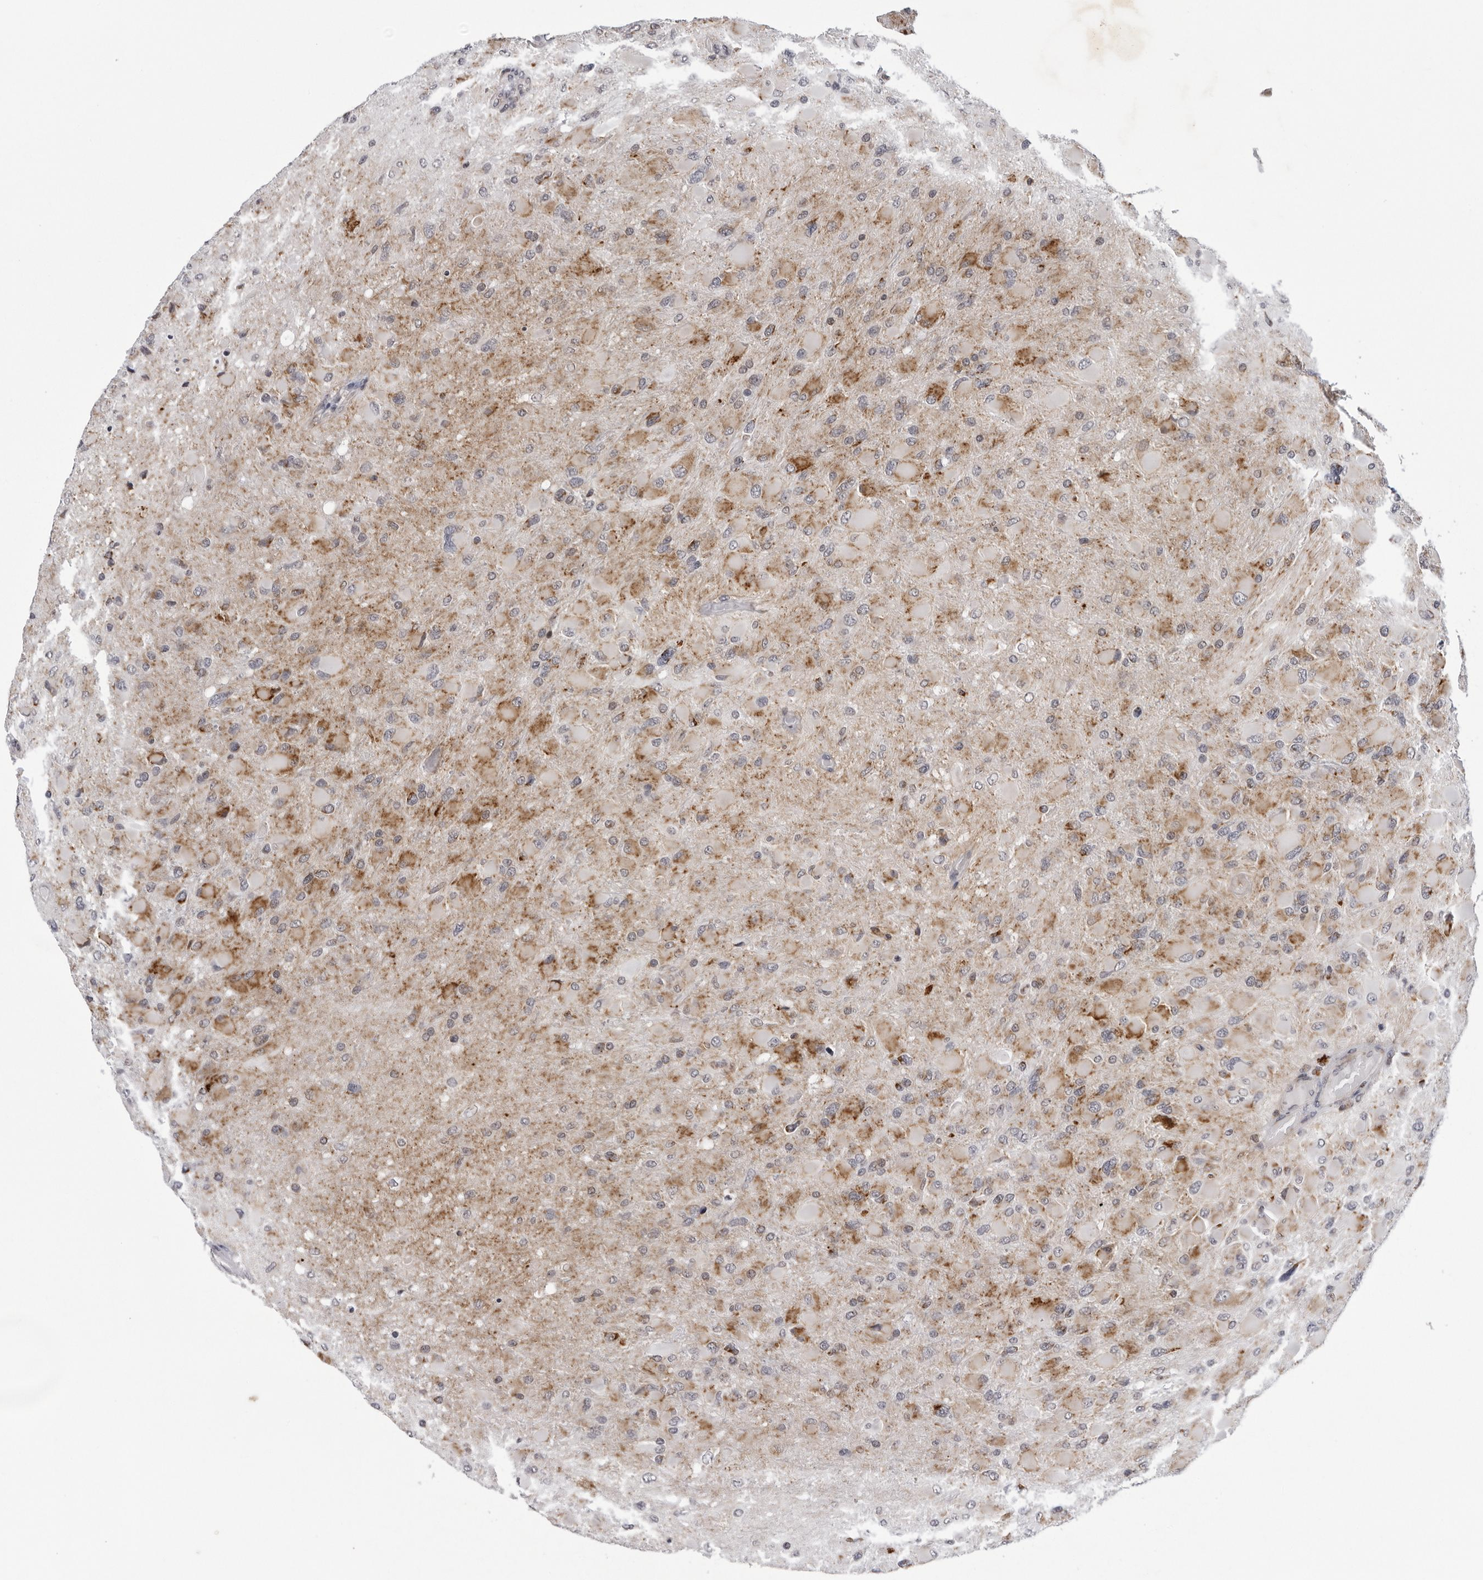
{"staining": {"intensity": "moderate", "quantity": "25%-75%", "location": "cytoplasmic/membranous"}, "tissue": "glioma", "cell_type": "Tumor cells", "image_type": "cancer", "snomed": [{"axis": "morphology", "description": "Glioma, malignant, High grade"}, {"axis": "topography", "description": "Cerebral cortex"}], "caption": "Immunohistochemistry image of neoplastic tissue: human glioma stained using immunohistochemistry (IHC) displays medium levels of moderate protein expression localized specifically in the cytoplasmic/membranous of tumor cells, appearing as a cytoplasmic/membranous brown color.", "gene": "CPT2", "patient": {"sex": "female", "age": 36}}